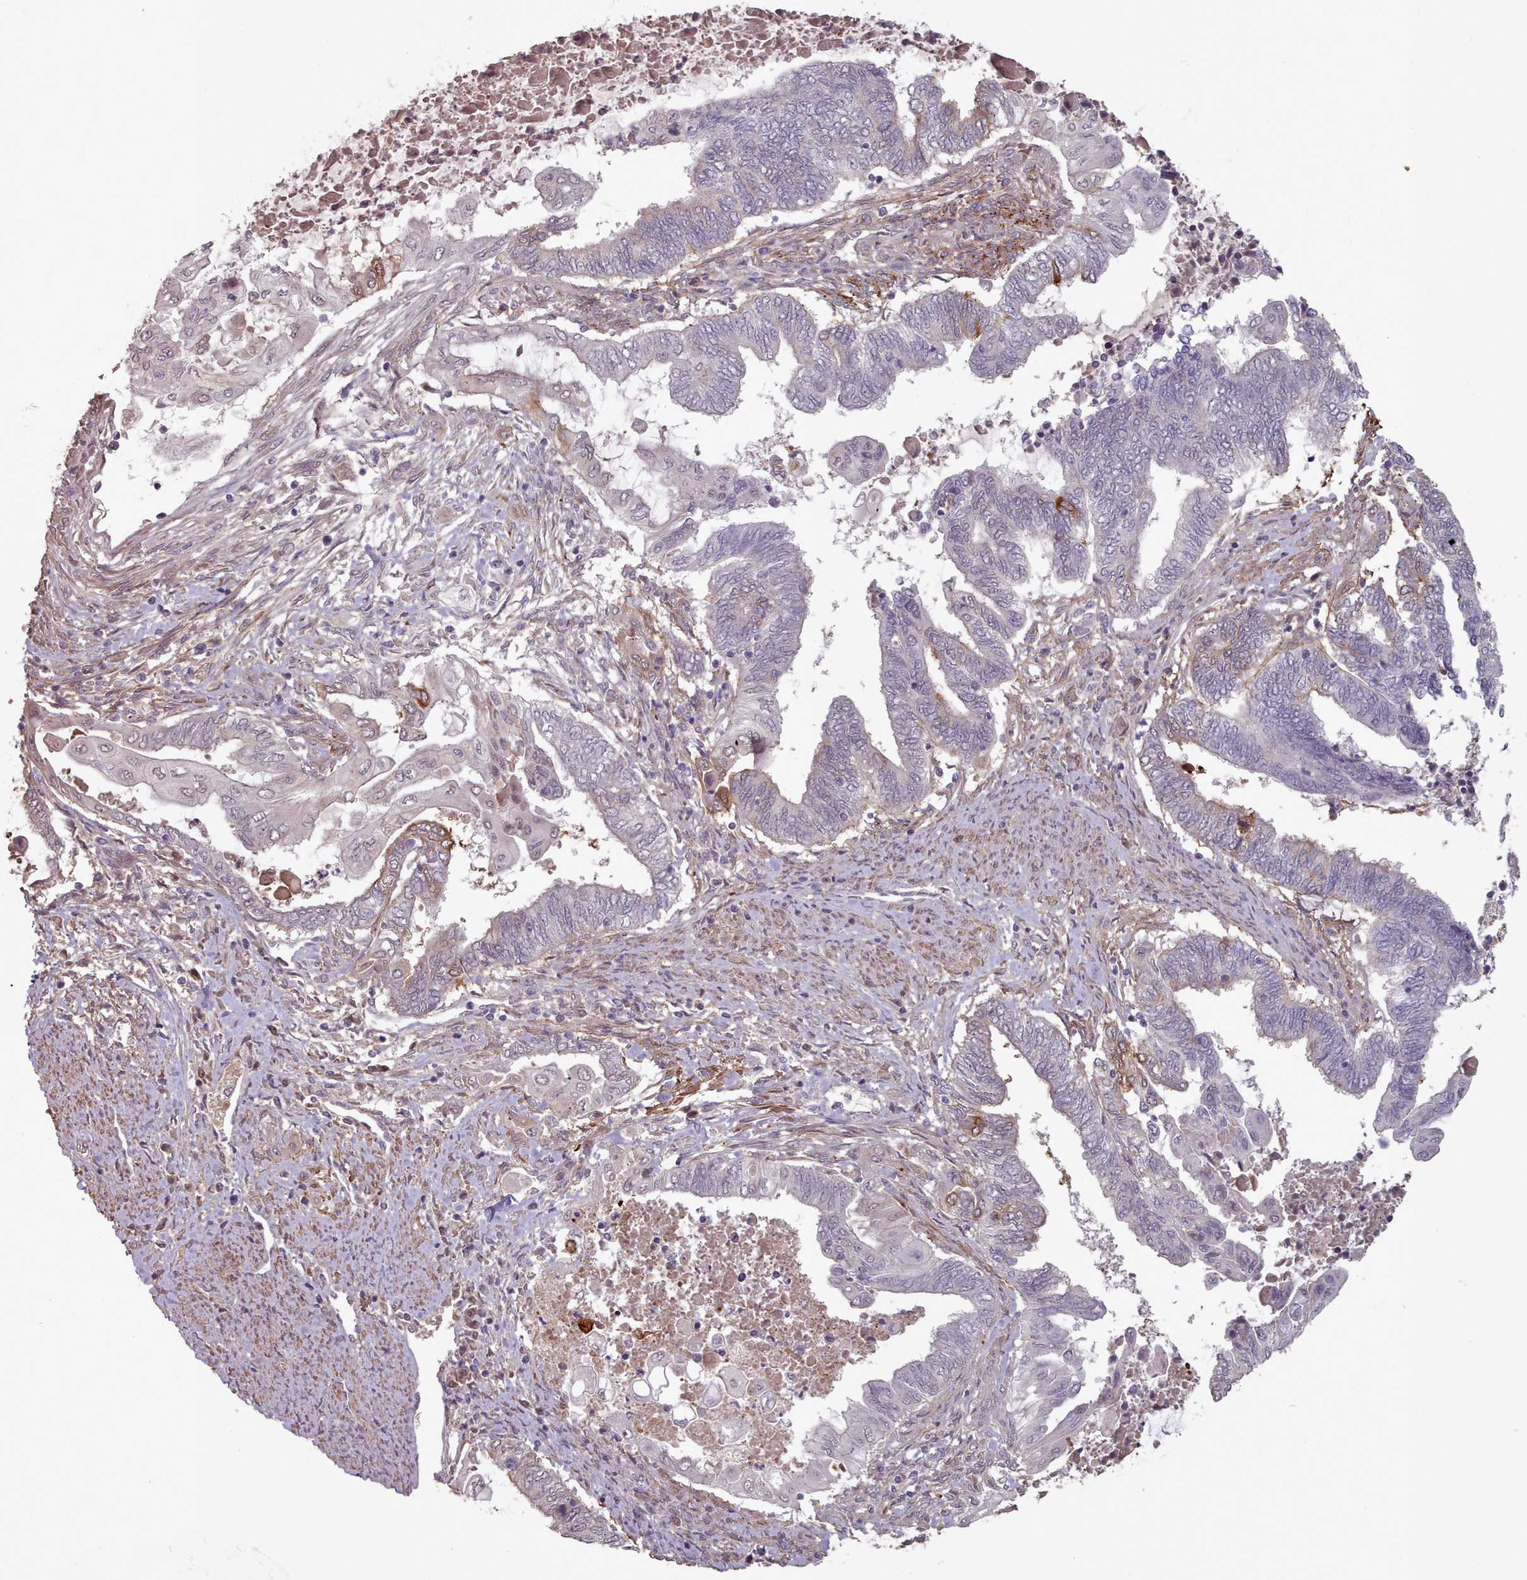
{"staining": {"intensity": "moderate", "quantity": "<25%", "location": "cytoplasmic/membranous"}, "tissue": "endometrial cancer", "cell_type": "Tumor cells", "image_type": "cancer", "snomed": [{"axis": "morphology", "description": "Adenocarcinoma, NOS"}, {"axis": "topography", "description": "Uterus"}, {"axis": "topography", "description": "Endometrium"}], "caption": "Immunohistochemical staining of human adenocarcinoma (endometrial) exhibits low levels of moderate cytoplasmic/membranous protein expression in approximately <25% of tumor cells.", "gene": "ERCC6L", "patient": {"sex": "female", "age": 70}}